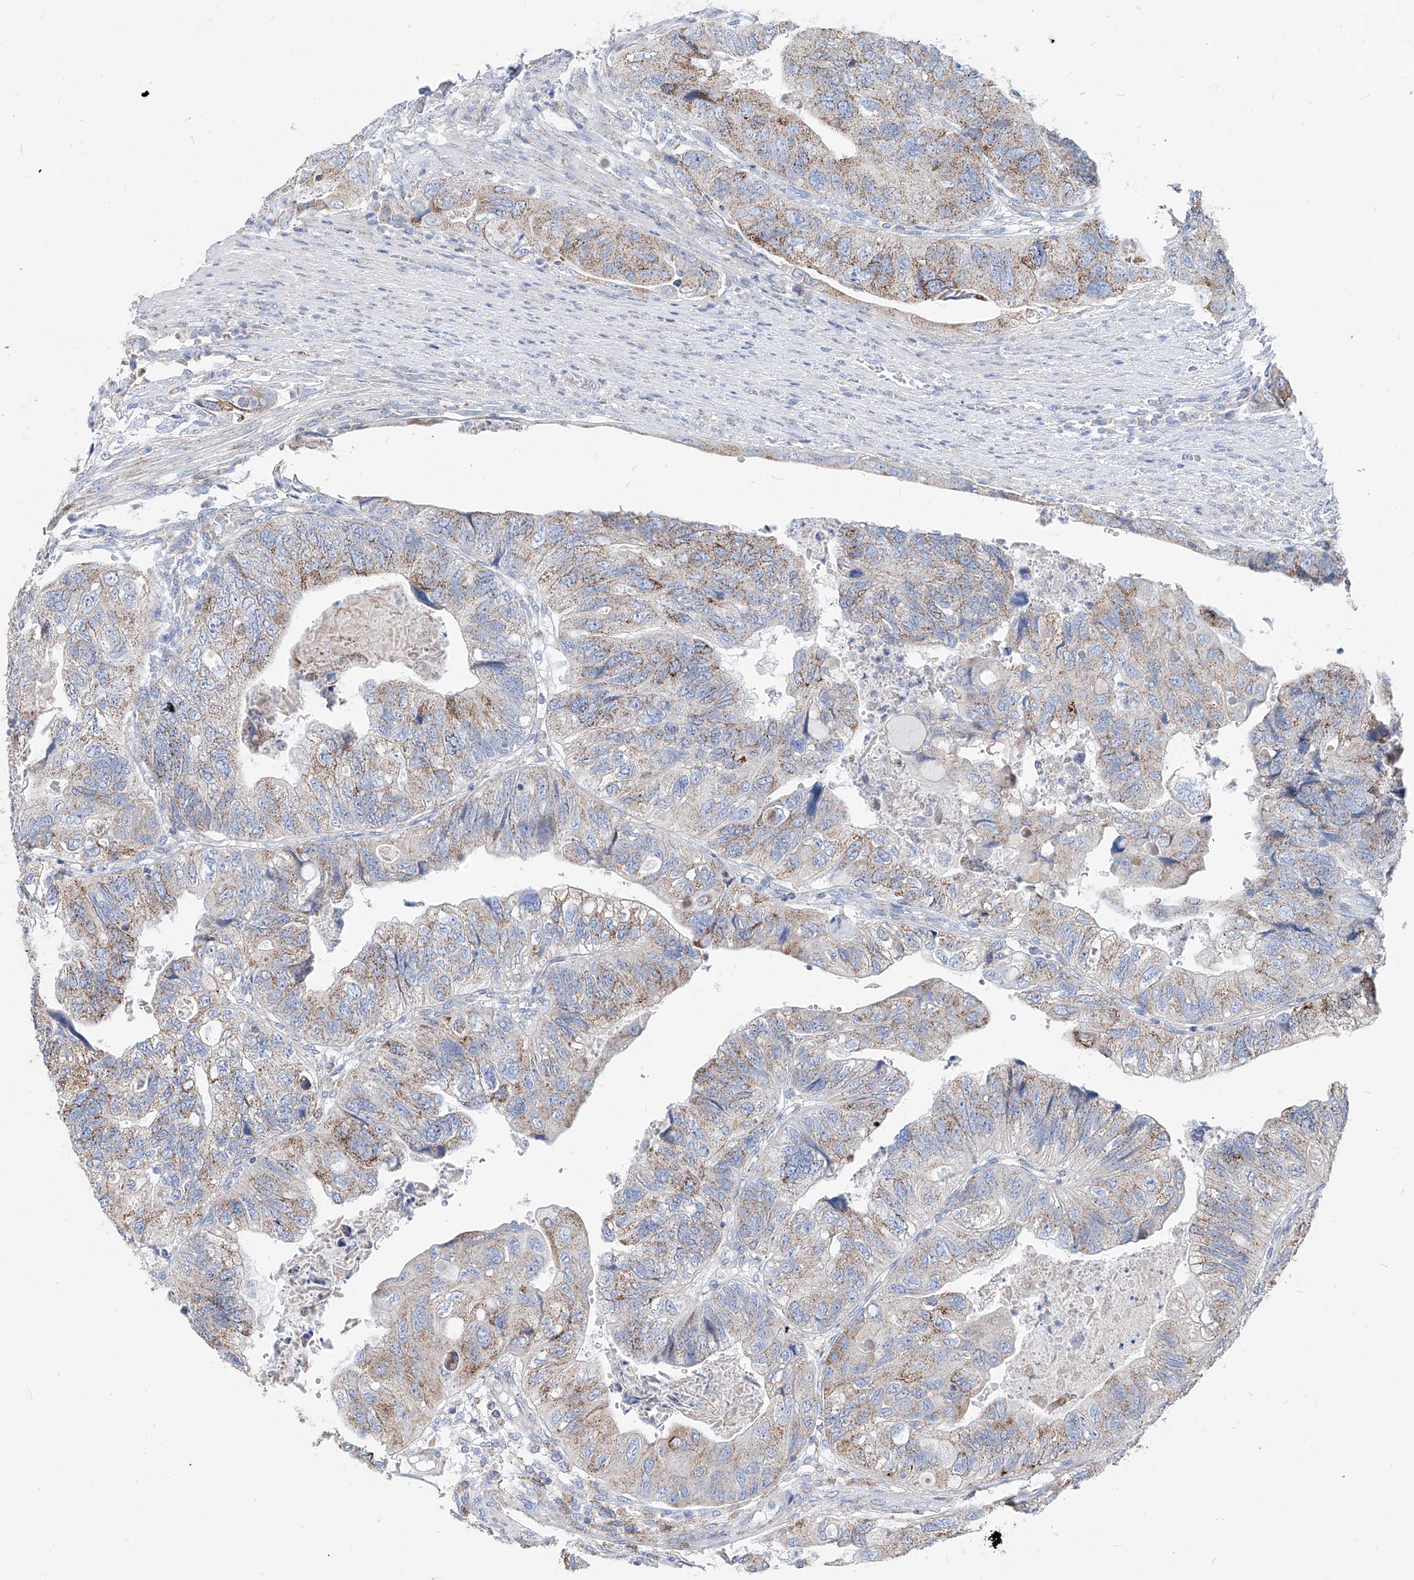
{"staining": {"intensity": "moderate", "quantity": "25%-75%", "location": "cytoplasmic/membranous"}, "tissue": "colorectal cancer", "cell_type": "Tumor cells", "image_type": "cancer", "snomed": [{"axis": "morphology", "description": "Adenocarcinoma, NOS"}, {"axis": "topography", "description": "Rectum"}], "caption": "Colorectal cancer stained with a brown dye displays moderate cytoplasmic/membranous positive positivity in about 25%-75% of tumor cells.", "gene": "AGPS", "patient": {"sex": "male", "age": 63}}